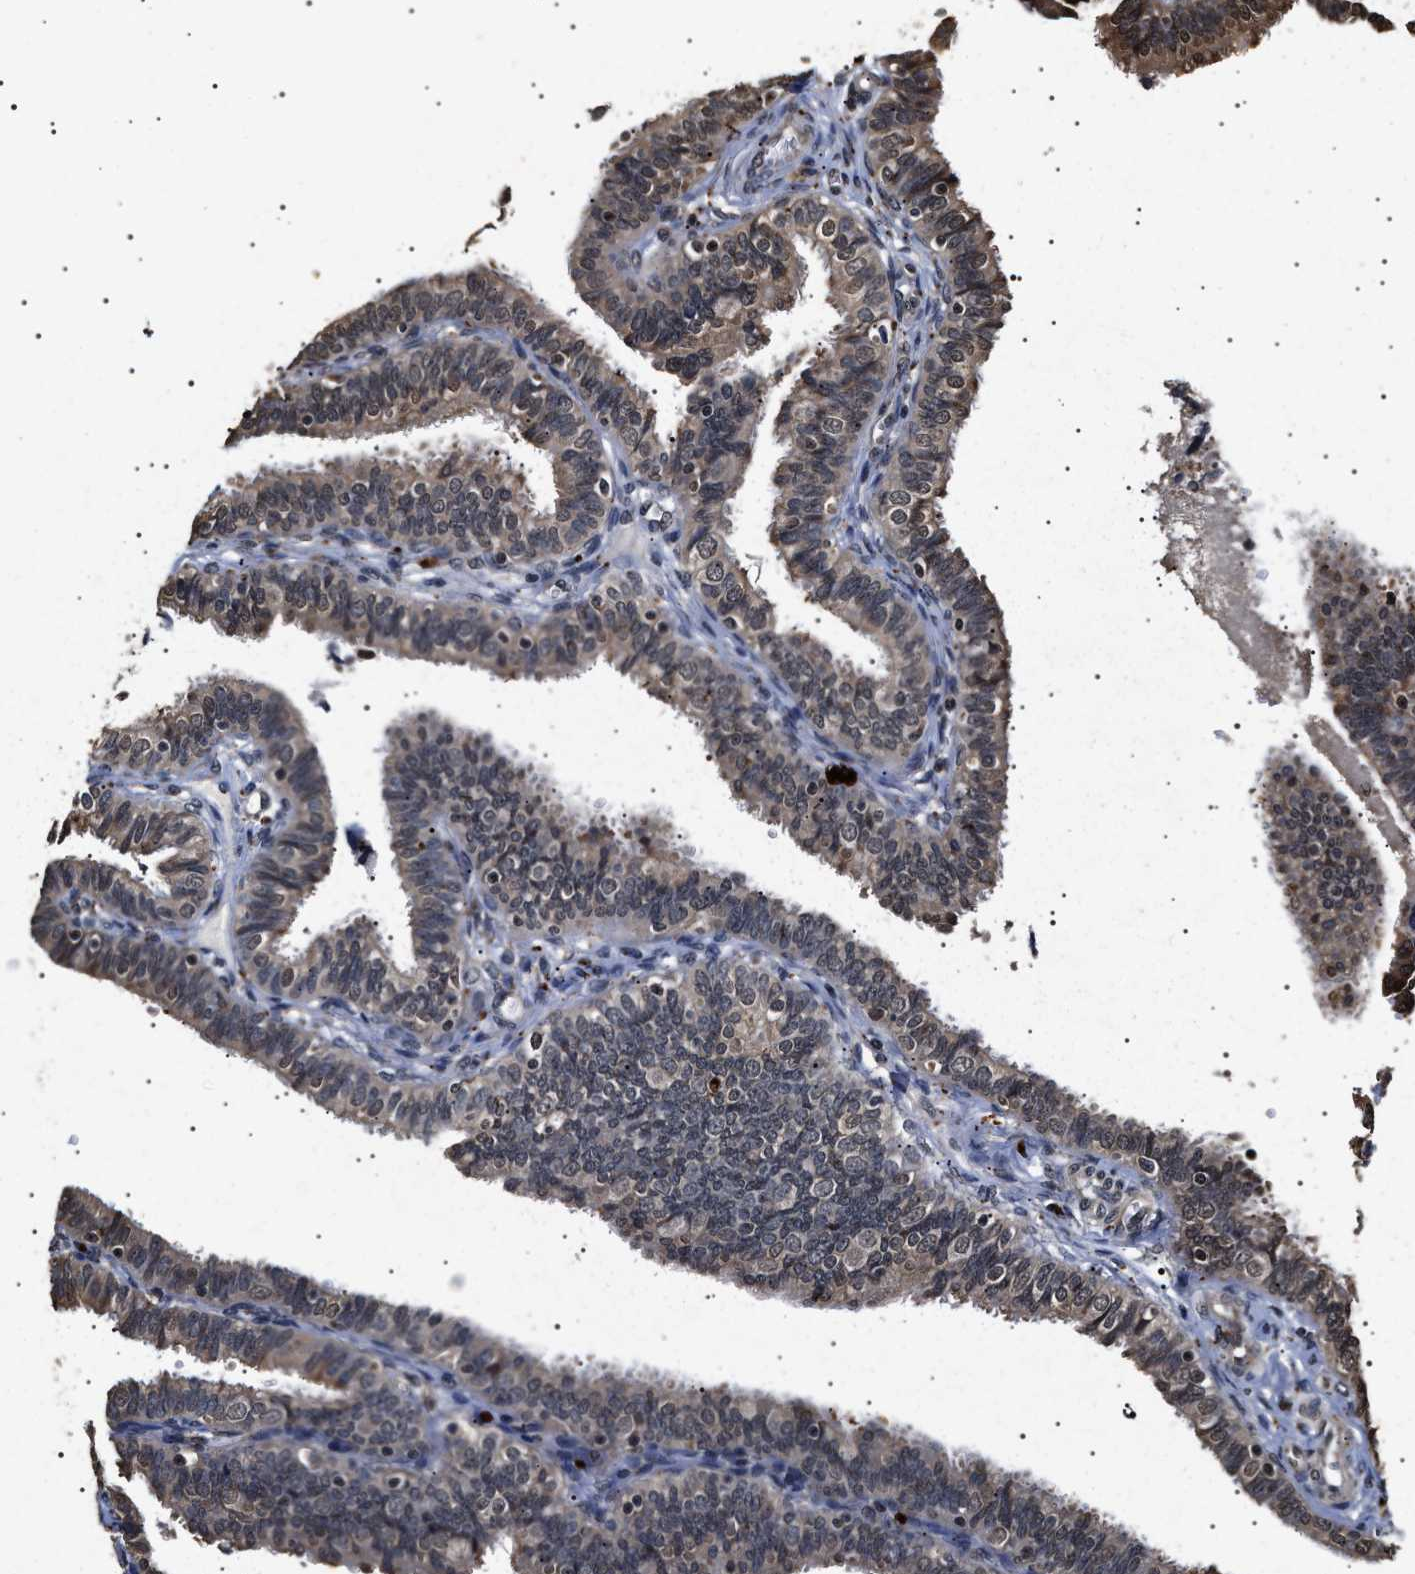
{"staining": {"intensity": "moderate", "quantity": "25%-75%", "location": "nuclear"}, "tissue": "fallopian tube", "cell_type": "Glandular cells", "image_type": "normal", "snomed": [{"axis": "morphology", "description": "Normal tissue, NOS"}, {"axis": "topography", "description": "Fallopian tube"}], "caption": "Immunohistochemical staining of benign fallopian tube exhibits moderate nuclear protein staining in about 25%-75% of glandular cells.", "gene": "KIF21A", "patient": {"sex": "female", "age": 46}}